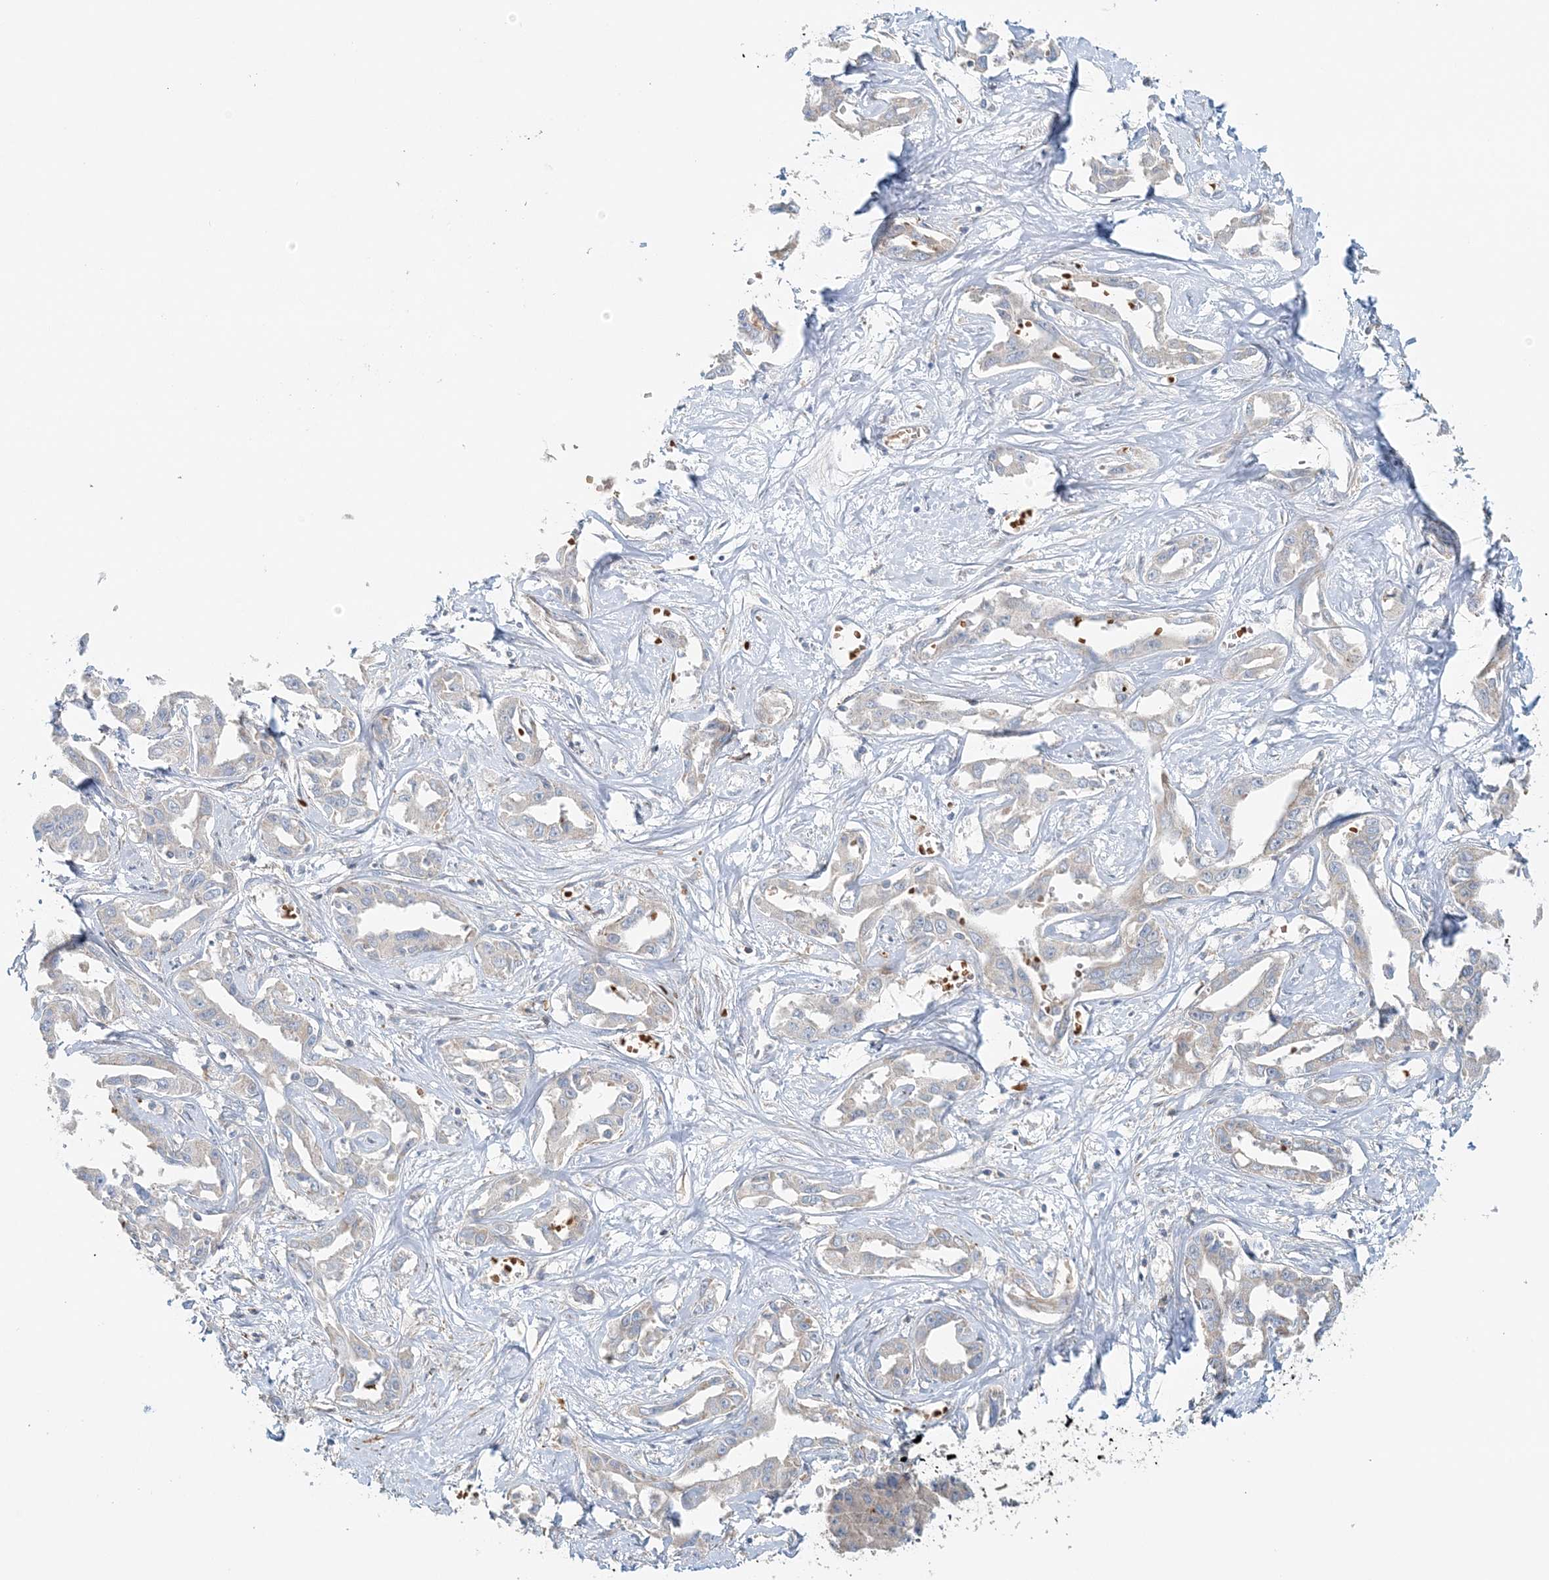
{"staining": {"intensity": "negative", "quantity": "none", "location": "none"}, "tissue": "liver cancer", "cell_type": "Tumor cells", "image_type": "cancer", "snomed": [{"axis": "morphology", "description": "Cholangiocarcinoma"}, {"axis": "topography", "description": "Liver"}], "caption": "This micrograph is of liver cancer stained with immunohistochemistry to label a protein in brown with the nuclei are counter-stained blue. There is no expression in tumor cells.", "gene": "TTI1", "patient": {"sex": "male", "age": 59}}